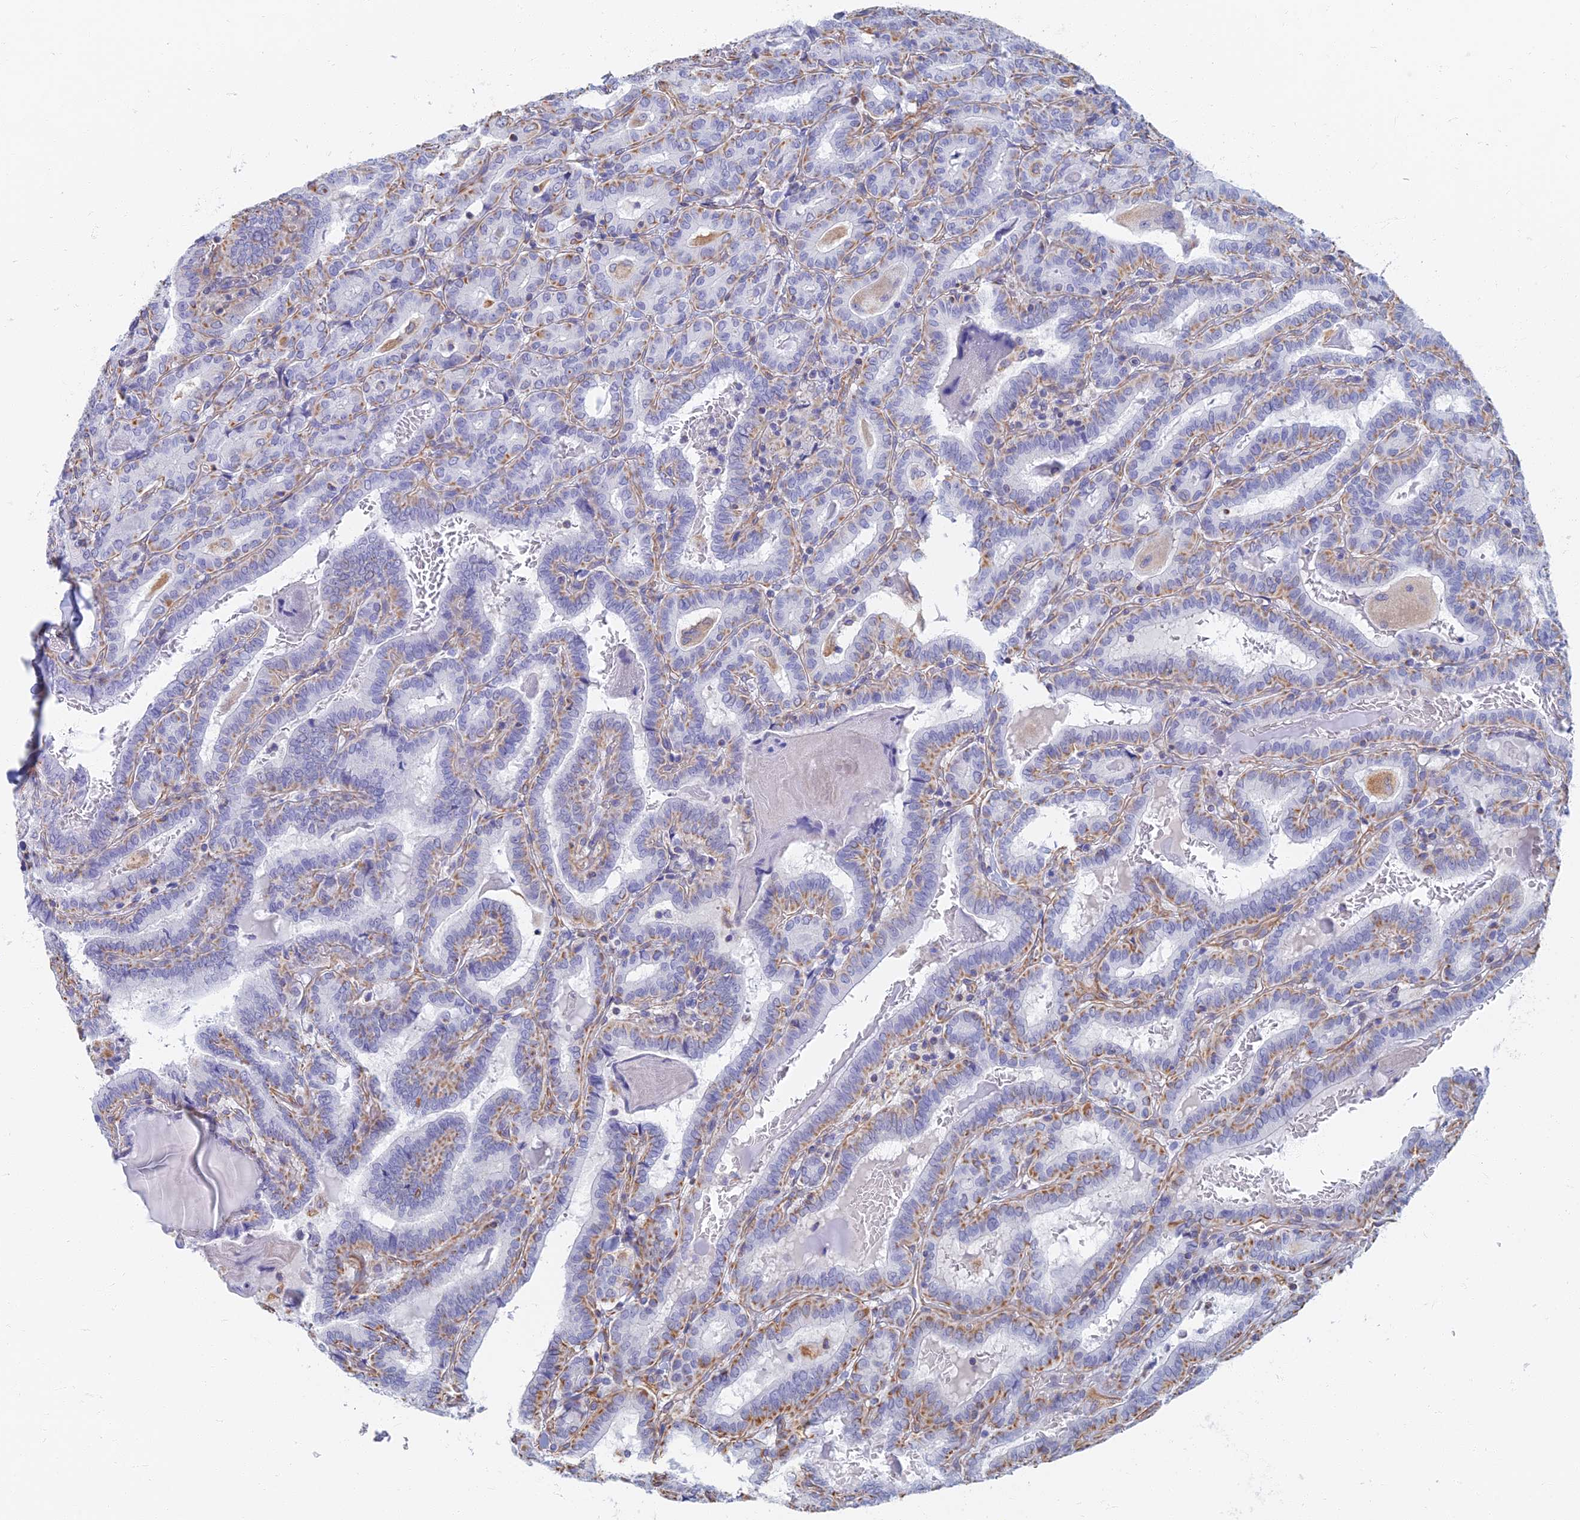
{"staining": {"intensity": "negative", "quantity": "none", "location": "none"}, "tissue": "thyroid cancer", "cell_type": "Tumor cells", "image_type": "cancer", "snomed": [{"axis": "morphology", "description": "Papillary adenocarcinoma, NOS"}, {"axis": "topography", "description": "Thyroid gland"}], "caption": "Immunohistochemistry (IHC) photomicrograph of human thyroid papillary adenocarcinoma stained for a protein (brown), which exhibits no staining in tumor cells. (Stains: DAB immunohistochemistry (IHC) with hematoxylin counter stain, Microscopy: brightfield microscopy at high magnification).", "gene": "RMC1", "patient": {"sex": "female", "age": 72}}